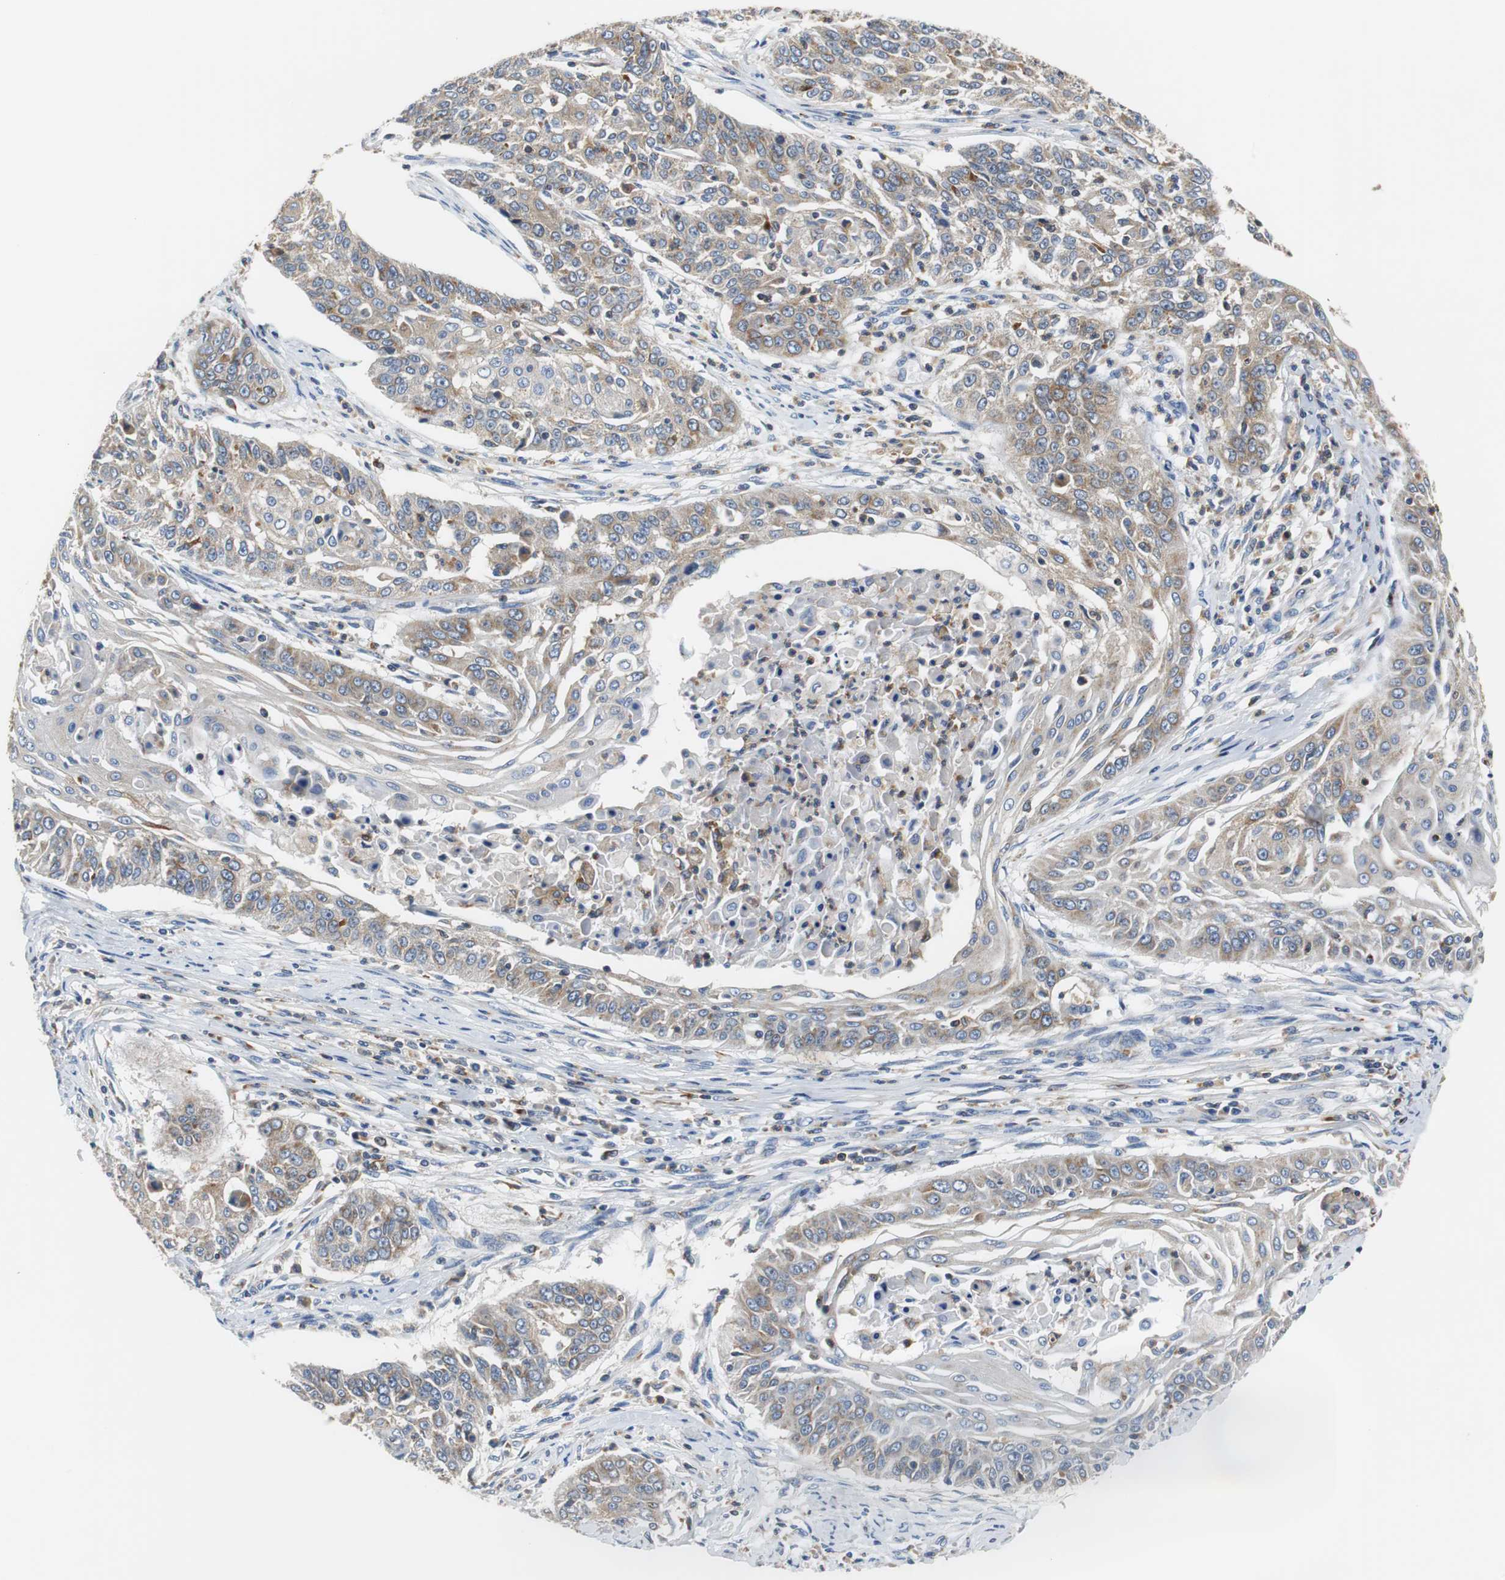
{"staining": {"intensity": "moderate", "quantity": "25%-75%", "location": "cytoplasmic/membranous"}, "tissue": "cervical cancer", "cell_type": "Tumor cells", "image_type": "cancer", "snomed": [{"axis": "morphology", "description": "Squamous cell carcinoma, NOS"}, {"axis": "topography", "description": "Cervix"}], "caption": "This is a photomicrograph of IHC staining of squamous cell carcinoma (cervical), which shows moderate staining in the cytoplasmic/membranous of tumor cells.", "gene": "VAMP8", "patient": {"sex": "female", "age": 33}}